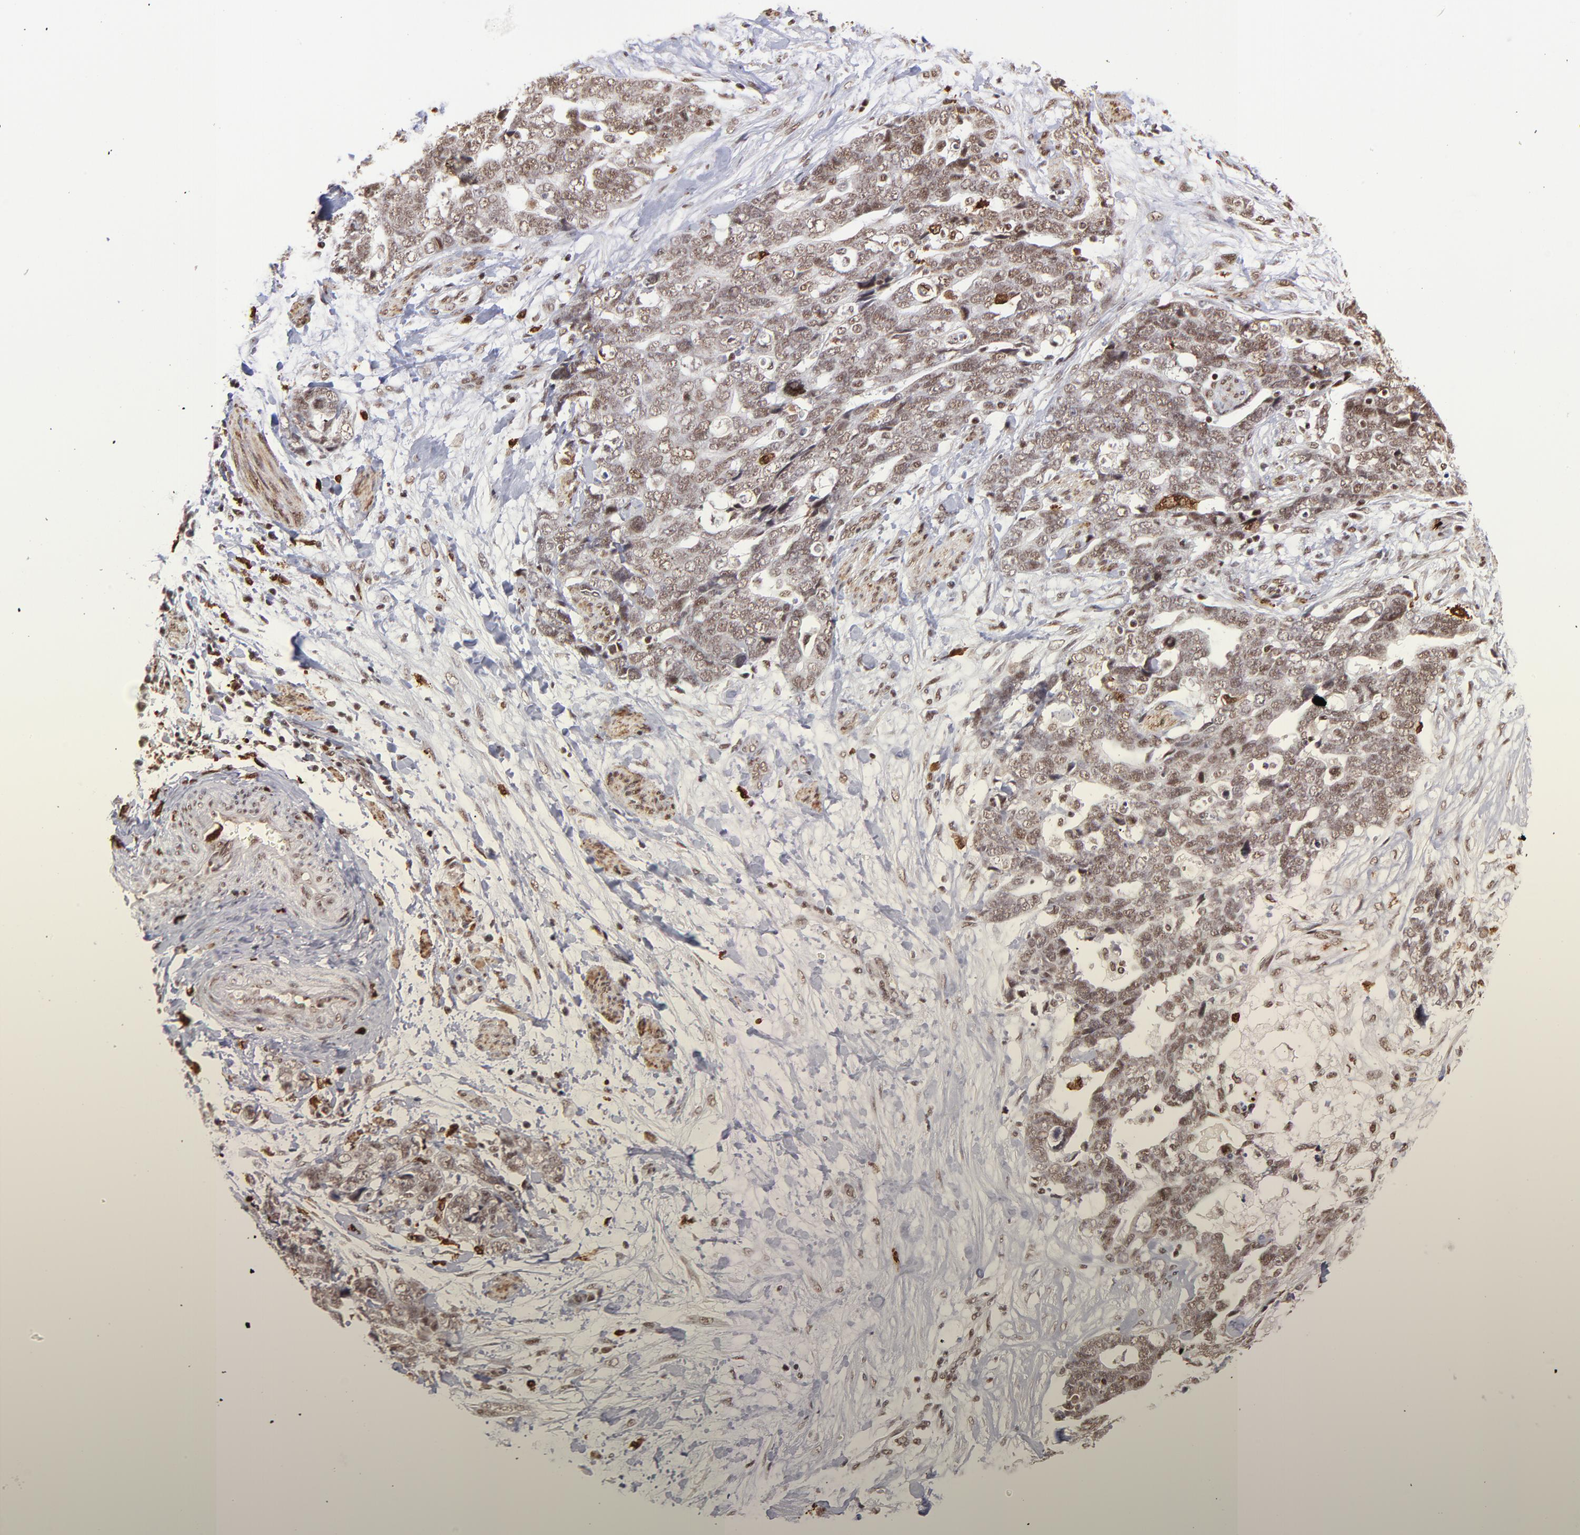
{"staining": {"intensity": "moderate", "quantity": ">75%", "location": "cytoplasmic/membranous,nuclear"}, "tissue": "ovarian cancer", "cell_type": "Tumor cells", "image_type": "cancer", "snomed": [{"axis": "morphology", "description": "Normal tissue, NOS"}, {"axis": "morphology", "description": "Cystadenocarcinoma, serous, NOS"}, {"axis": "topography", "description": "Fallopian tube"}, {"axis": "topography", "description": "Ovary"}], "caption": "Immunohistochemistry (IHC) micrograph of serous cystadenocarcinoma (ovarian) stained for a protein (brown), which demonstrates medium levels of moderate cytoplasmic/membranous and nuclear positivity in approximately >75% of tumor cells.", "gene": "ZFX", "patient": {"sex": "female", "age": 56}}